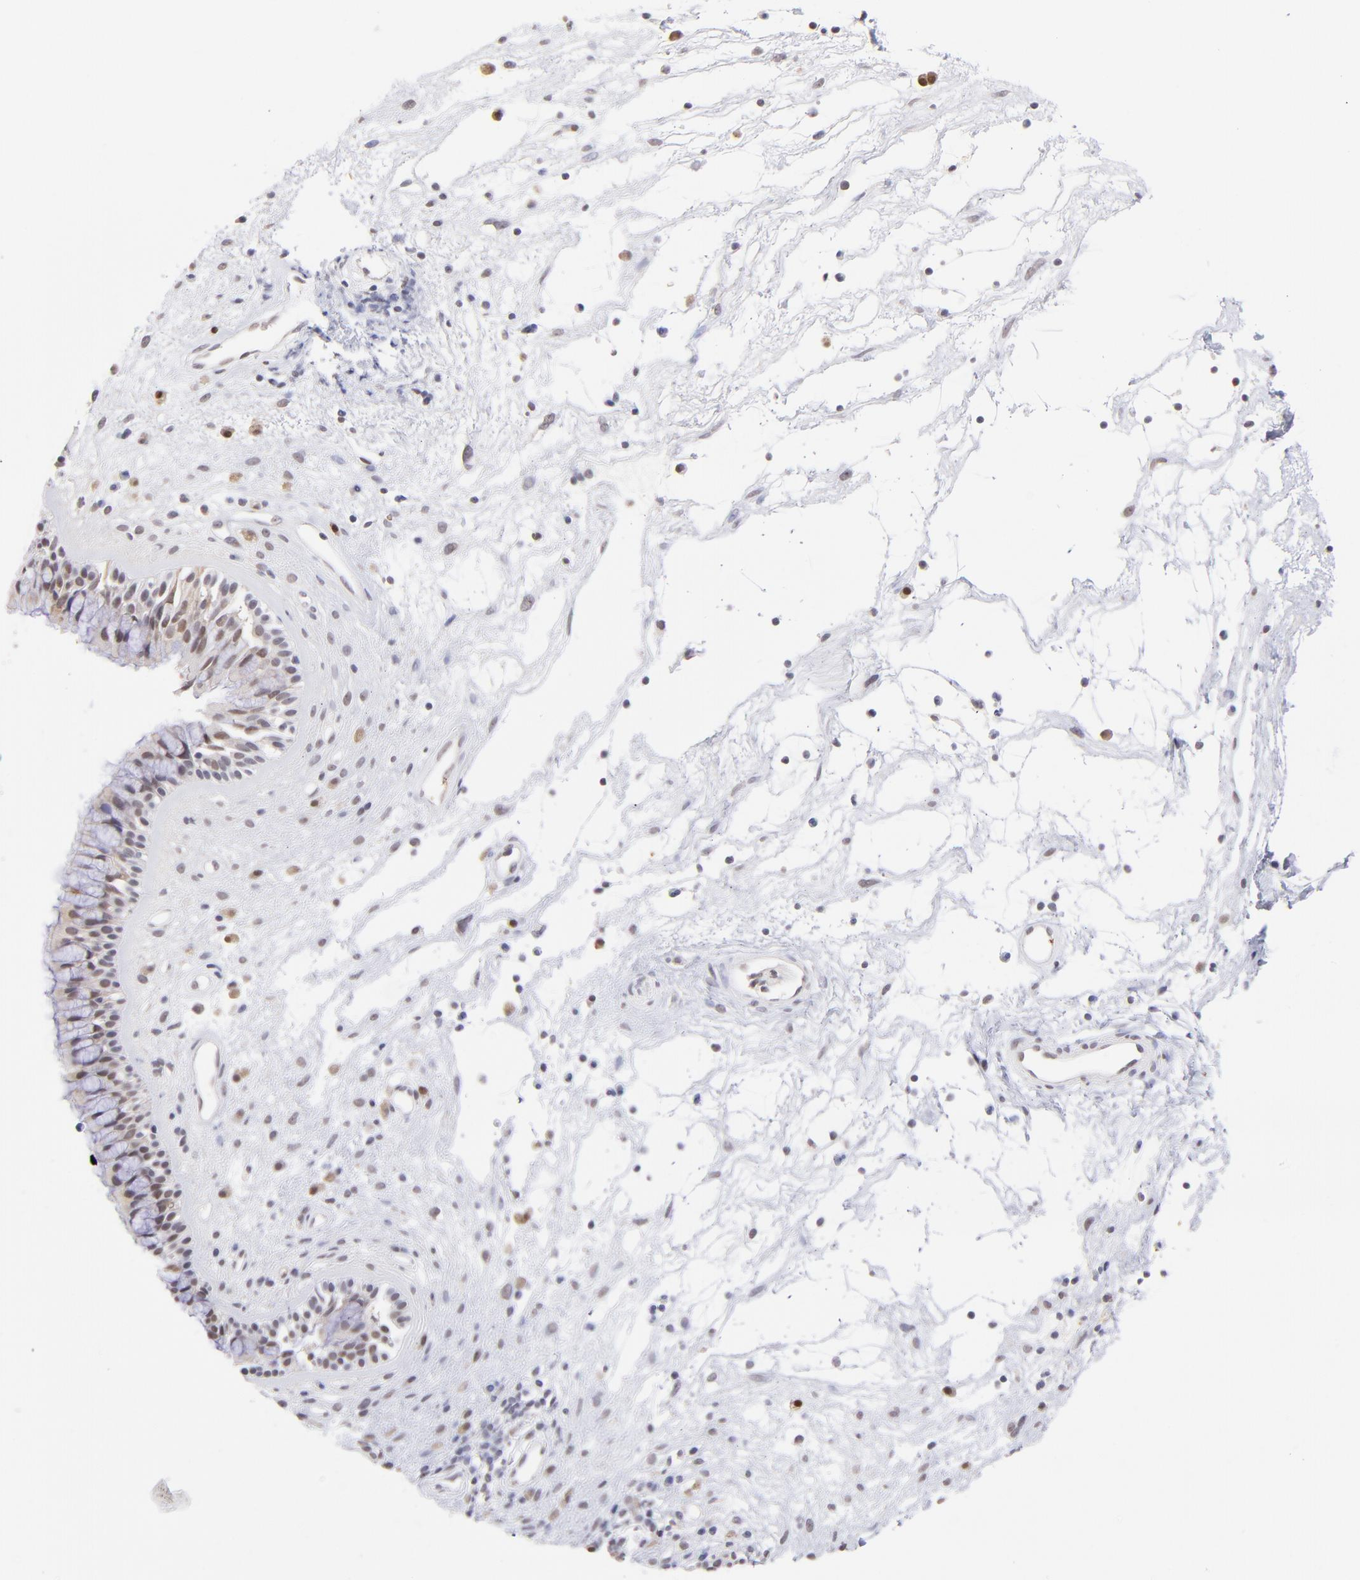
{"staining": {"intensity": "weak", "quantity": "25%-75%", "location": "nuclear"}, "tissue": "nasopharynx", "cell_type": "Respiratory epithelial cells", "image_type": "normal", "snomed": [{"axis": "morphology", "description": "Normal tissue, NOS"}, {"axis": "morphology", "description": "Inflammation, NOS"}, {"axis": "topography", "description": "Nasopharynx"}], "caption": "Brown immunohistochemical staining in benign nasopharynx shows weak nuclear positivity in about 25%-75% of respiratory epithelial cells.", "gene": "ZNF155", "patient": {"sex": "male", "age": 48}}